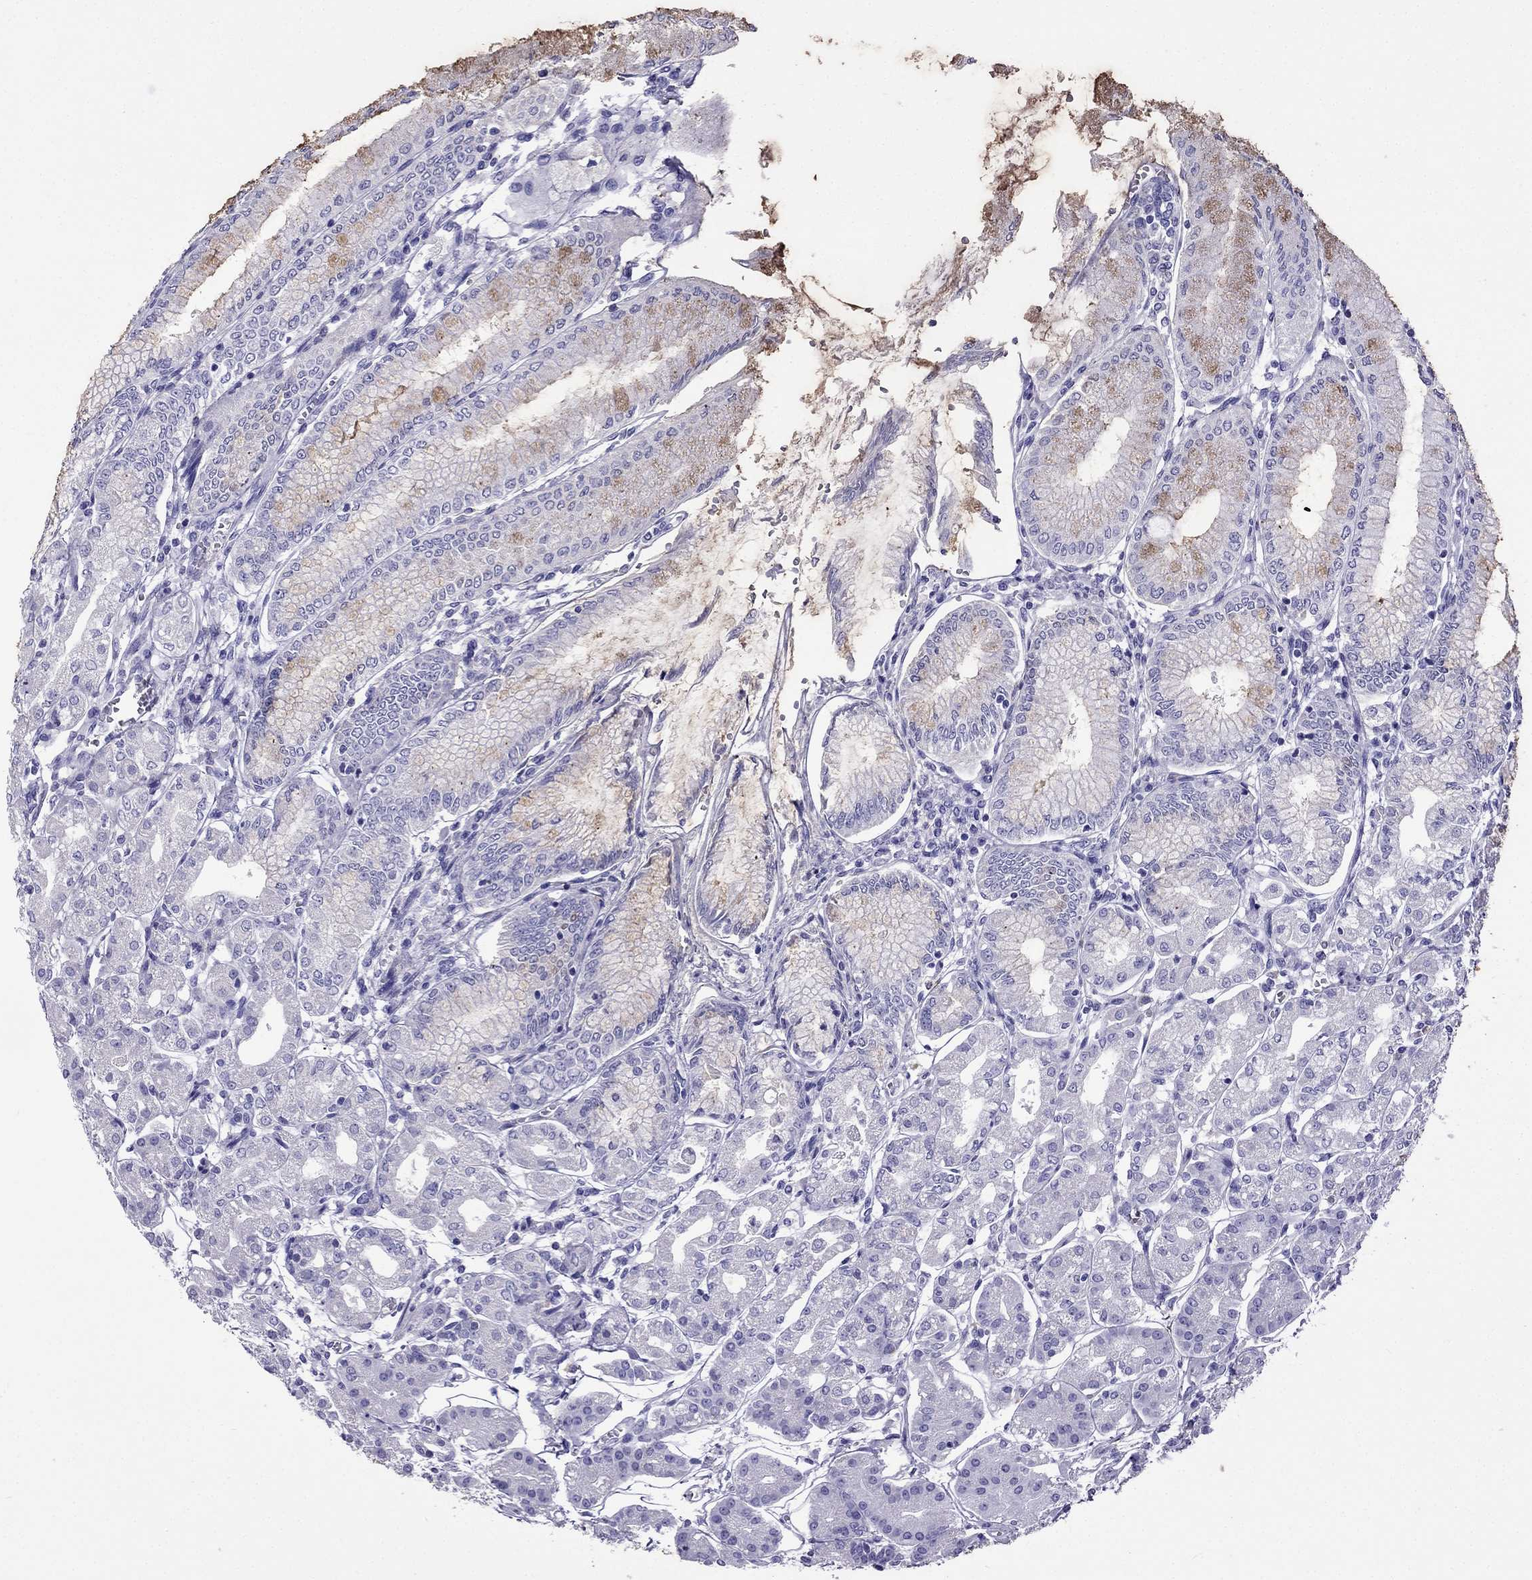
{"staining": {"intensity": "negative", "quantity": "none", "location": "none"}, "tissue": "stomach", "cell_type": "Glandular cells", "image_type": "normal", "snomed": [{"axis": "morphology", "description": "Normal tissue, NOS"}, {"axis": "topography", "description": "Skeletal muscle"}, {"axis": "topography", "description": "Stomach"}], "caption": "A high-resolution micrograph shows immunohistochemistry (IHC) staining of normal stomach, which reveals no significant positivity in glandular cells. (DAB IHC with hematoxylin counter stain).", "gene": "ARR3", "patient": {"sex": "female", "age": 57}}